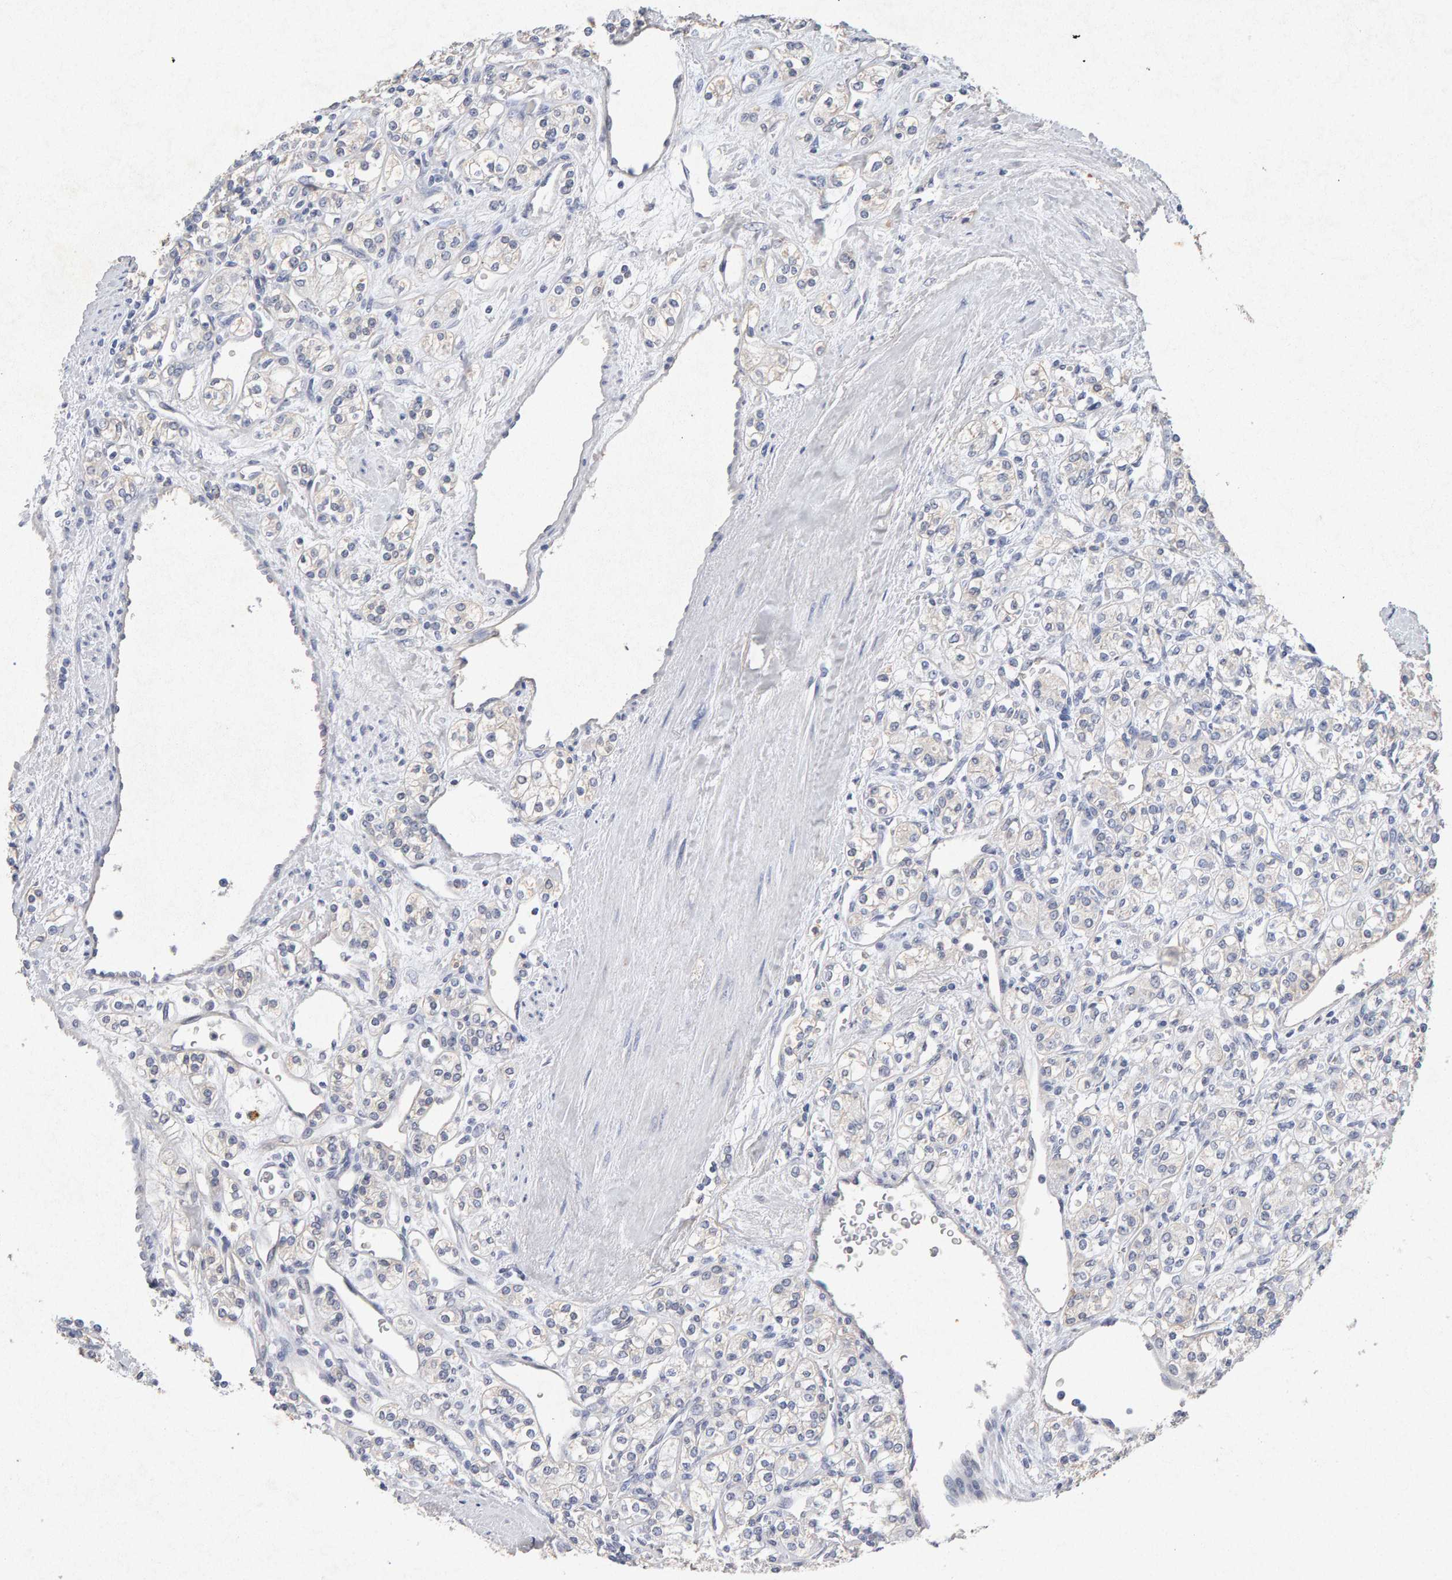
{"staining": {"intensity": "negative", "quantity": "none", "location": "none"}, "tissue": "renal cancer", "cell_type": "Tumor cells", "image_type": "cancer", "snomed": [{"axis": "morphology", "description": "Adenocarcinoma, NOS"}, {"axis": "topography", "description": "Kidney"}], "caption": "An image of renal adenocarcinoma stained for a protein displays no brown staining in tumor cells.", "gene": "PTPRM", "patient": {"sex": "male", "age": 77}}